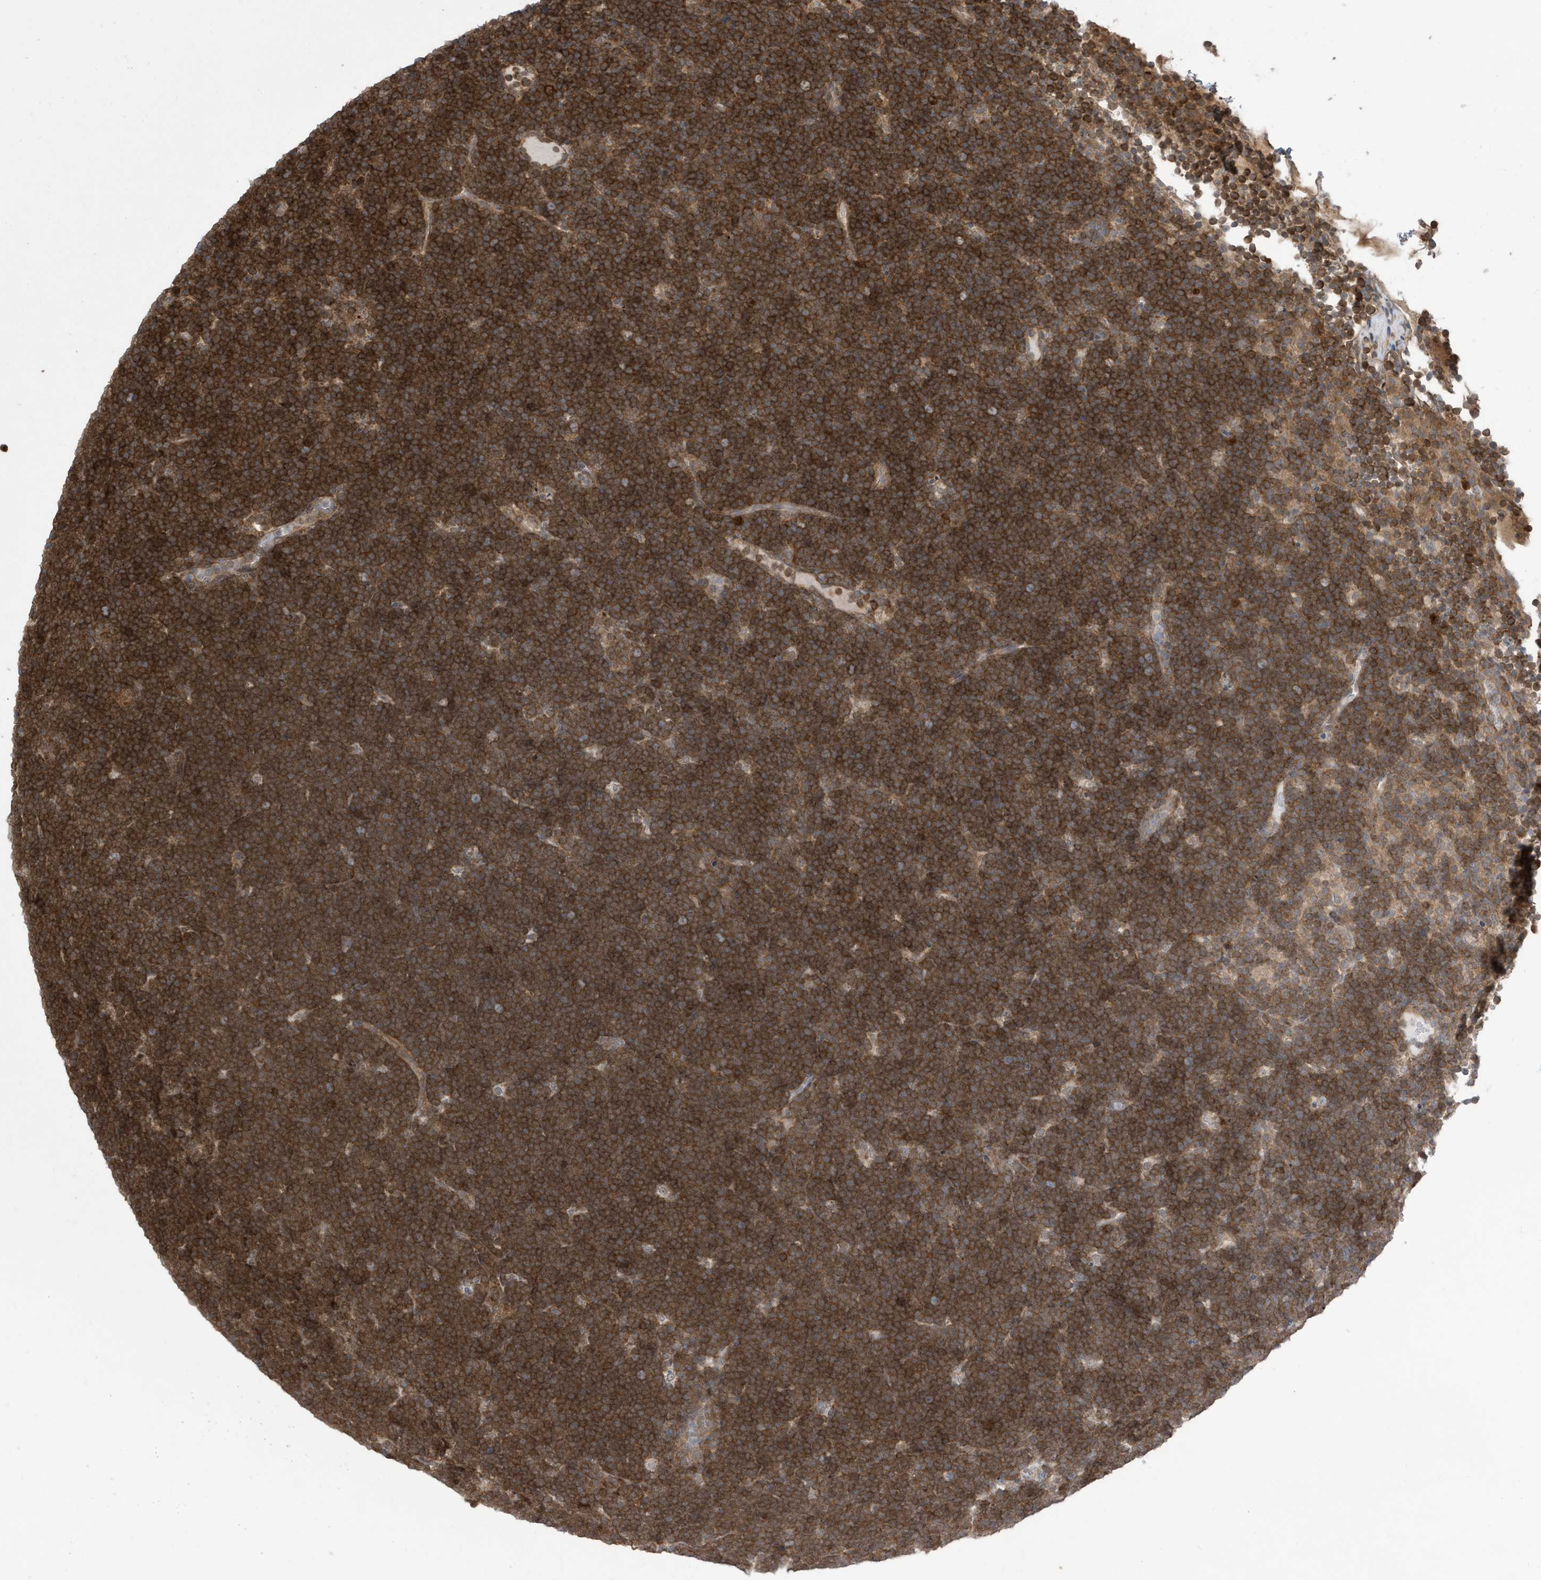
{"staining": {"intensity": "strong", "quantity": ">75%", "location": "cytoplasmic/membranous"}, "tissue": "lymphoma", "cell_type": "Tumor cells", "image_type": "cancer", "snomed": [{"axis": "morphology", "description": "Malignant lymphoma, non-Hodgkin's type, High grade"}, {"axis": "topography", "description": "Lymph node"}], "caption": "A brown stain labels strong cytoplasmic/membranous expression of a protein in human malignant lymphoma, non-Hodgkin's type (high-grade) tumor cells.", "gene": "UBQLN1", "patient": {"sex": "male", "age": 13}}